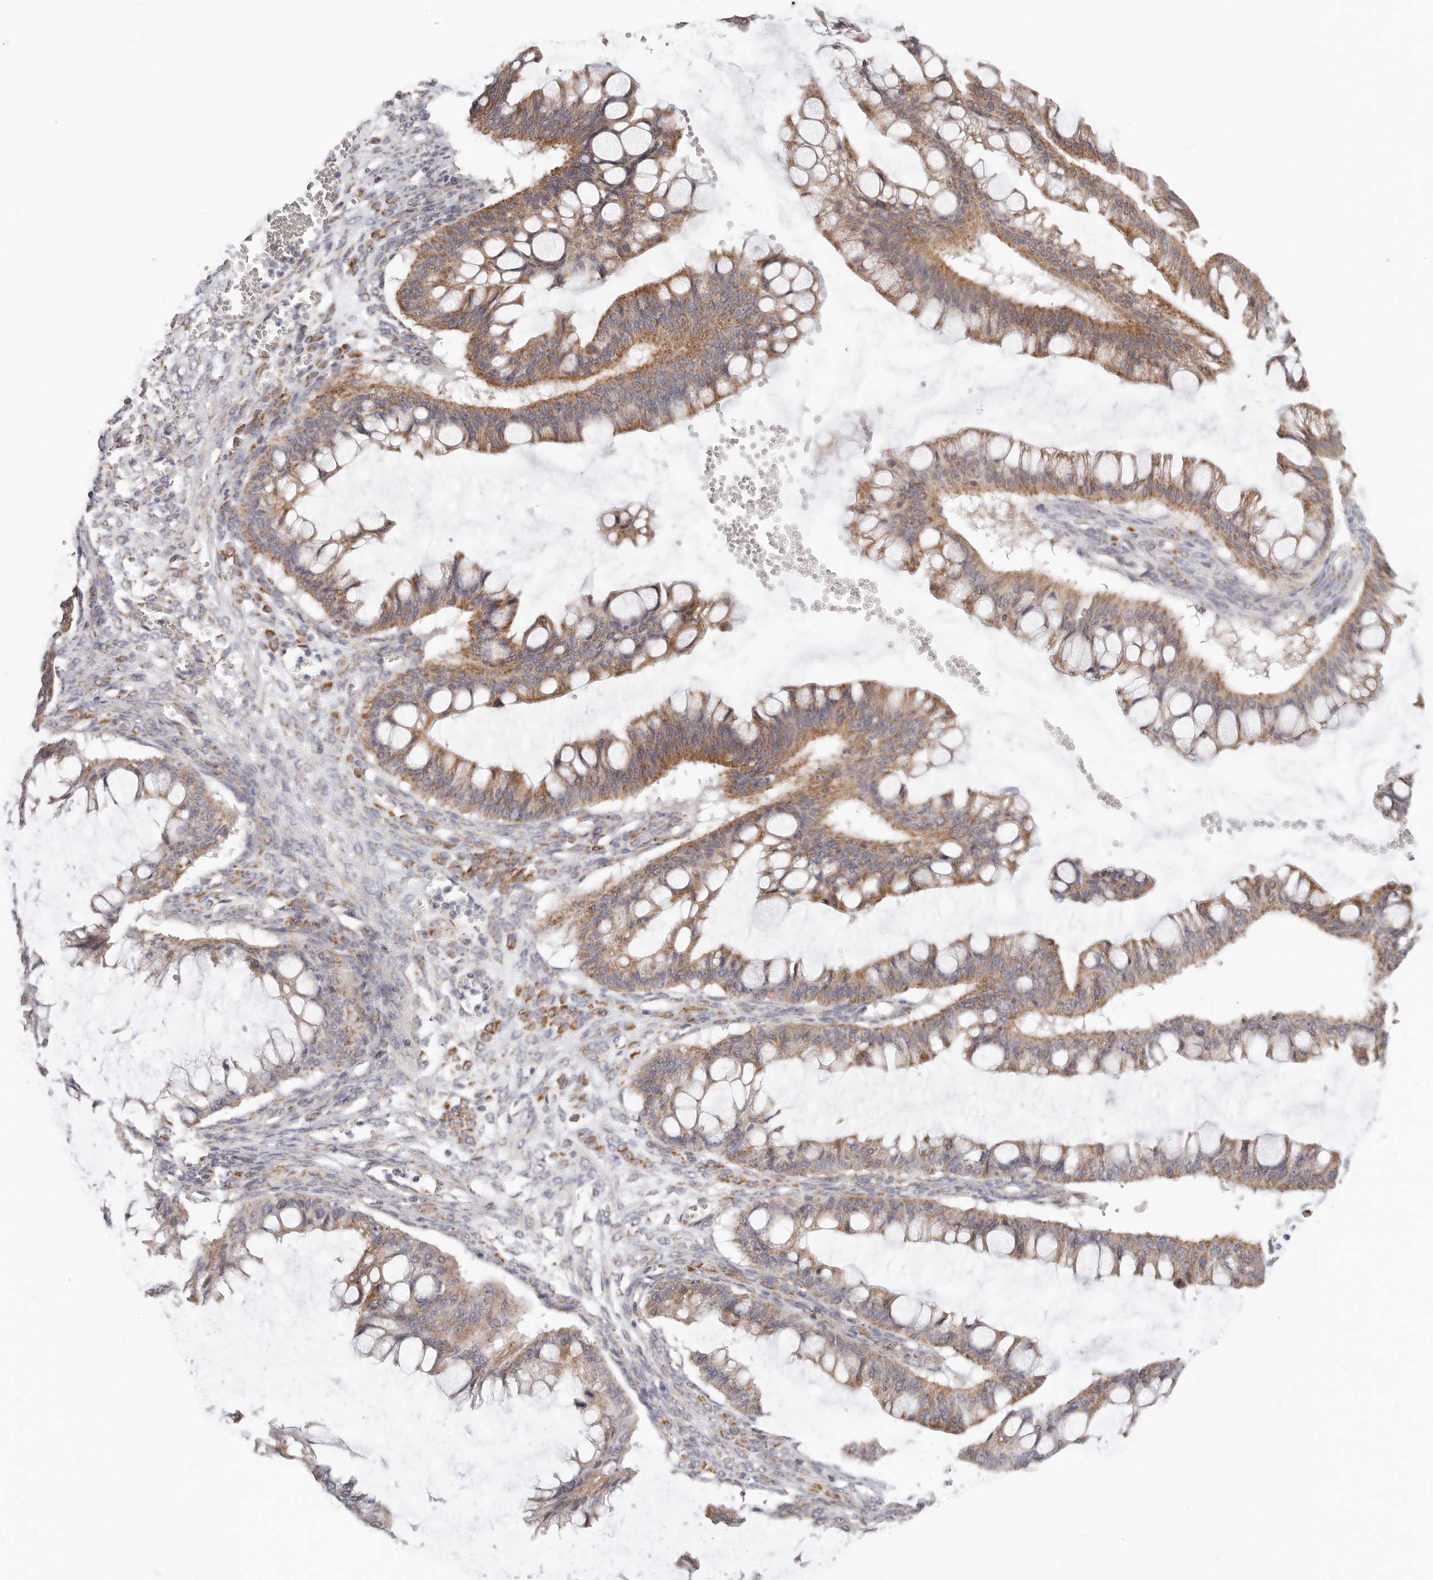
{"staining": {"intensity": "moderate", "quantity": ">75%", "location": "cytoplasmic/membranous"}, "tissue": "ovarian cancer", "cell_type": "Tumor cells", "image_type": "cancer", "snomed": [{"axis": "morphology", "description": "Cystadenocarcinoma, mucinous, NOS"}, {"axis": "topography", "description": "Ovary"}], "caption": "The photomicrograph exhibits staining of ovarian cancer (mucinous cystadenocarcinoma), revealing moderate cytoplasmic/membranous protein staining (brown color) within tumor cells. The protein of interest is stained brown, and the nuclei are stained in blue (DAB (3,3'-diaminobenzidine) IHC with brightfield microscopy, high magnification).", "gene": "AFDN", "patient": {"sex": "female", "age": 73}}